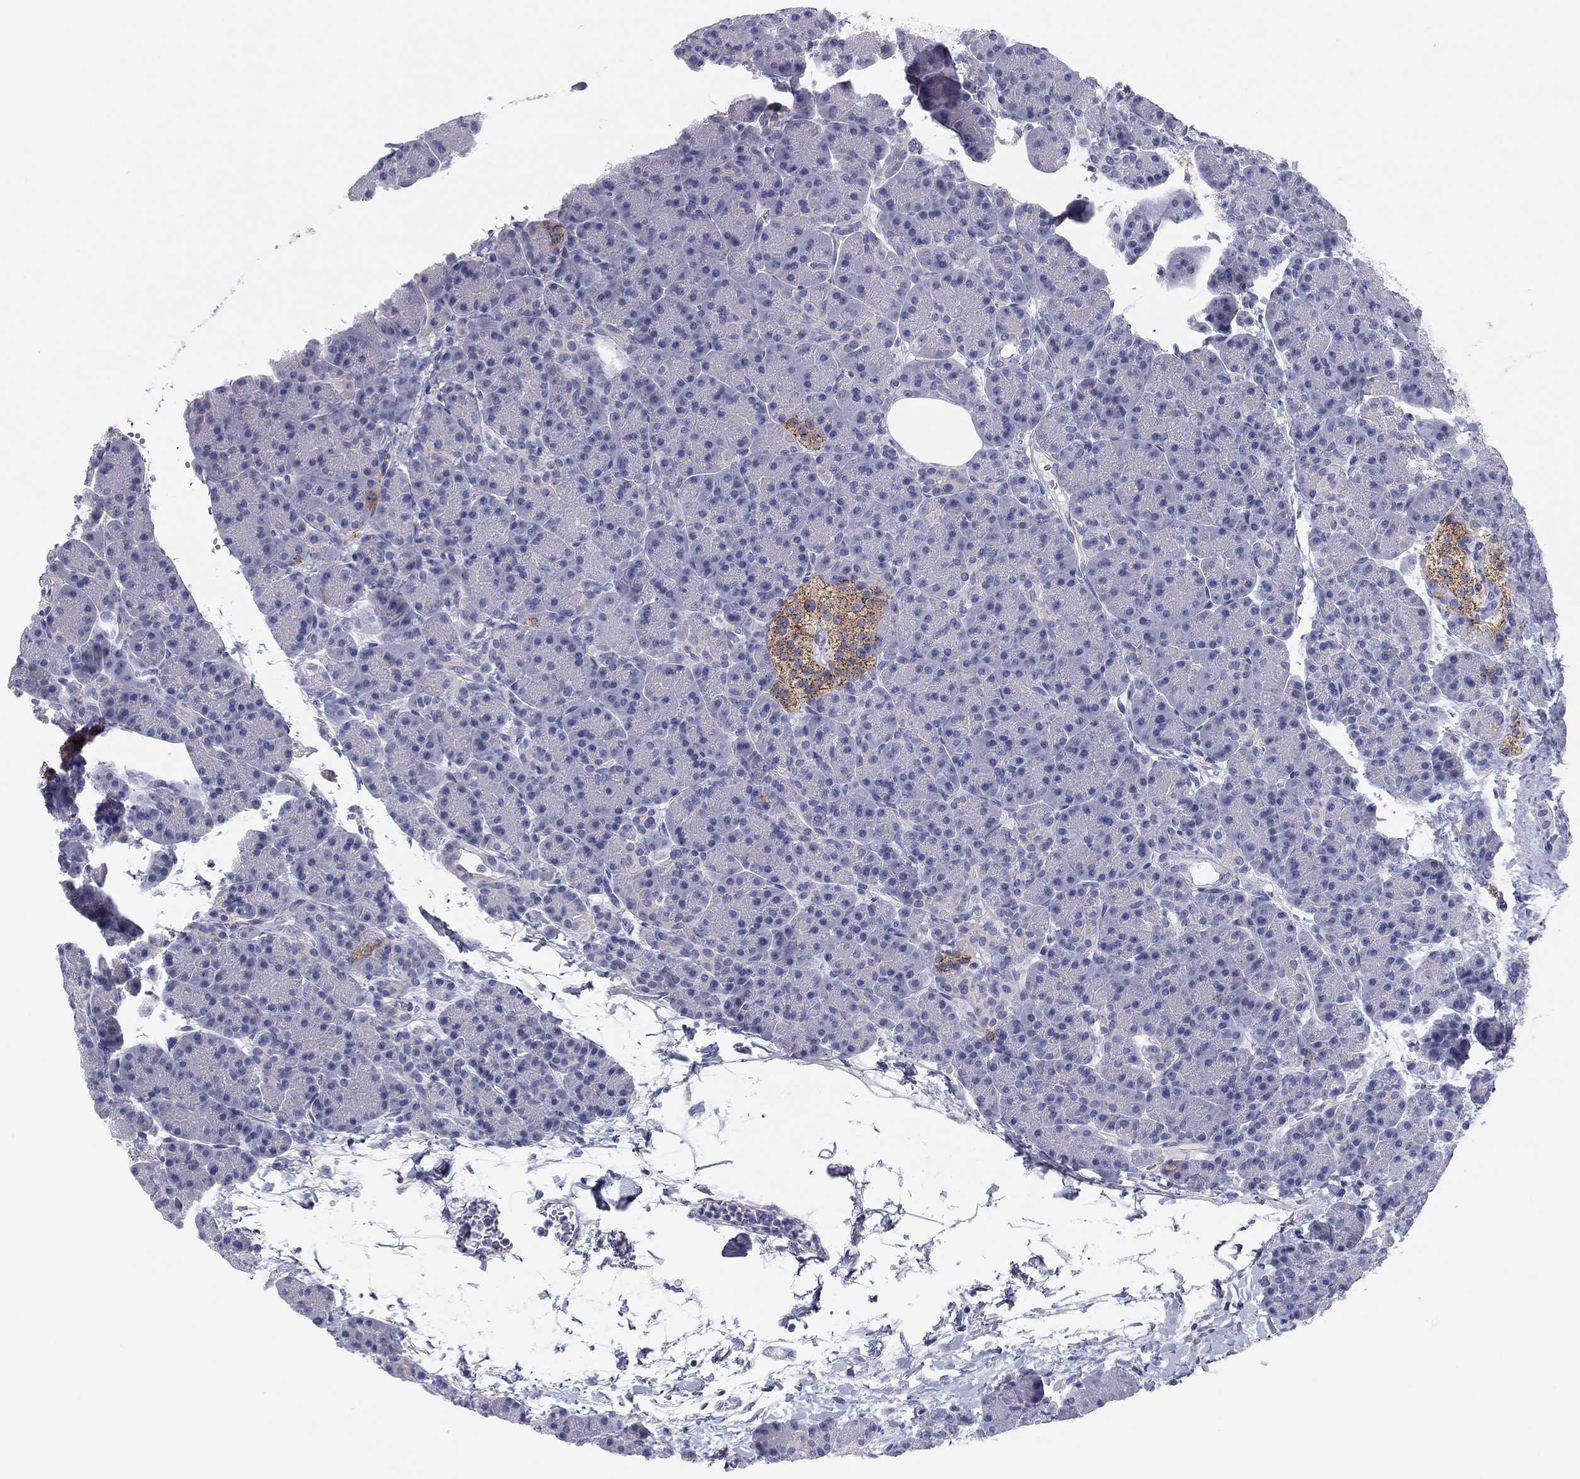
{"staining": {"intensity": "negative", "quantity": "none", "location": "none"}, "tissue": "pancreas", "cell_type": "Exocrine glandular cells", "image_type": "normal", "snomed": [{"axis": "morphology", "description": "Normal tissue, NOS"}, {"axis": "topography", "description": "Pancreas"}], "caption": "Immunohistochemical staining of benign human pancreas demonstrates no significant staining in exocrine glandular cells.", "gene": "SEPTIN3", "patient": {"sex": "female", "age": 63}}